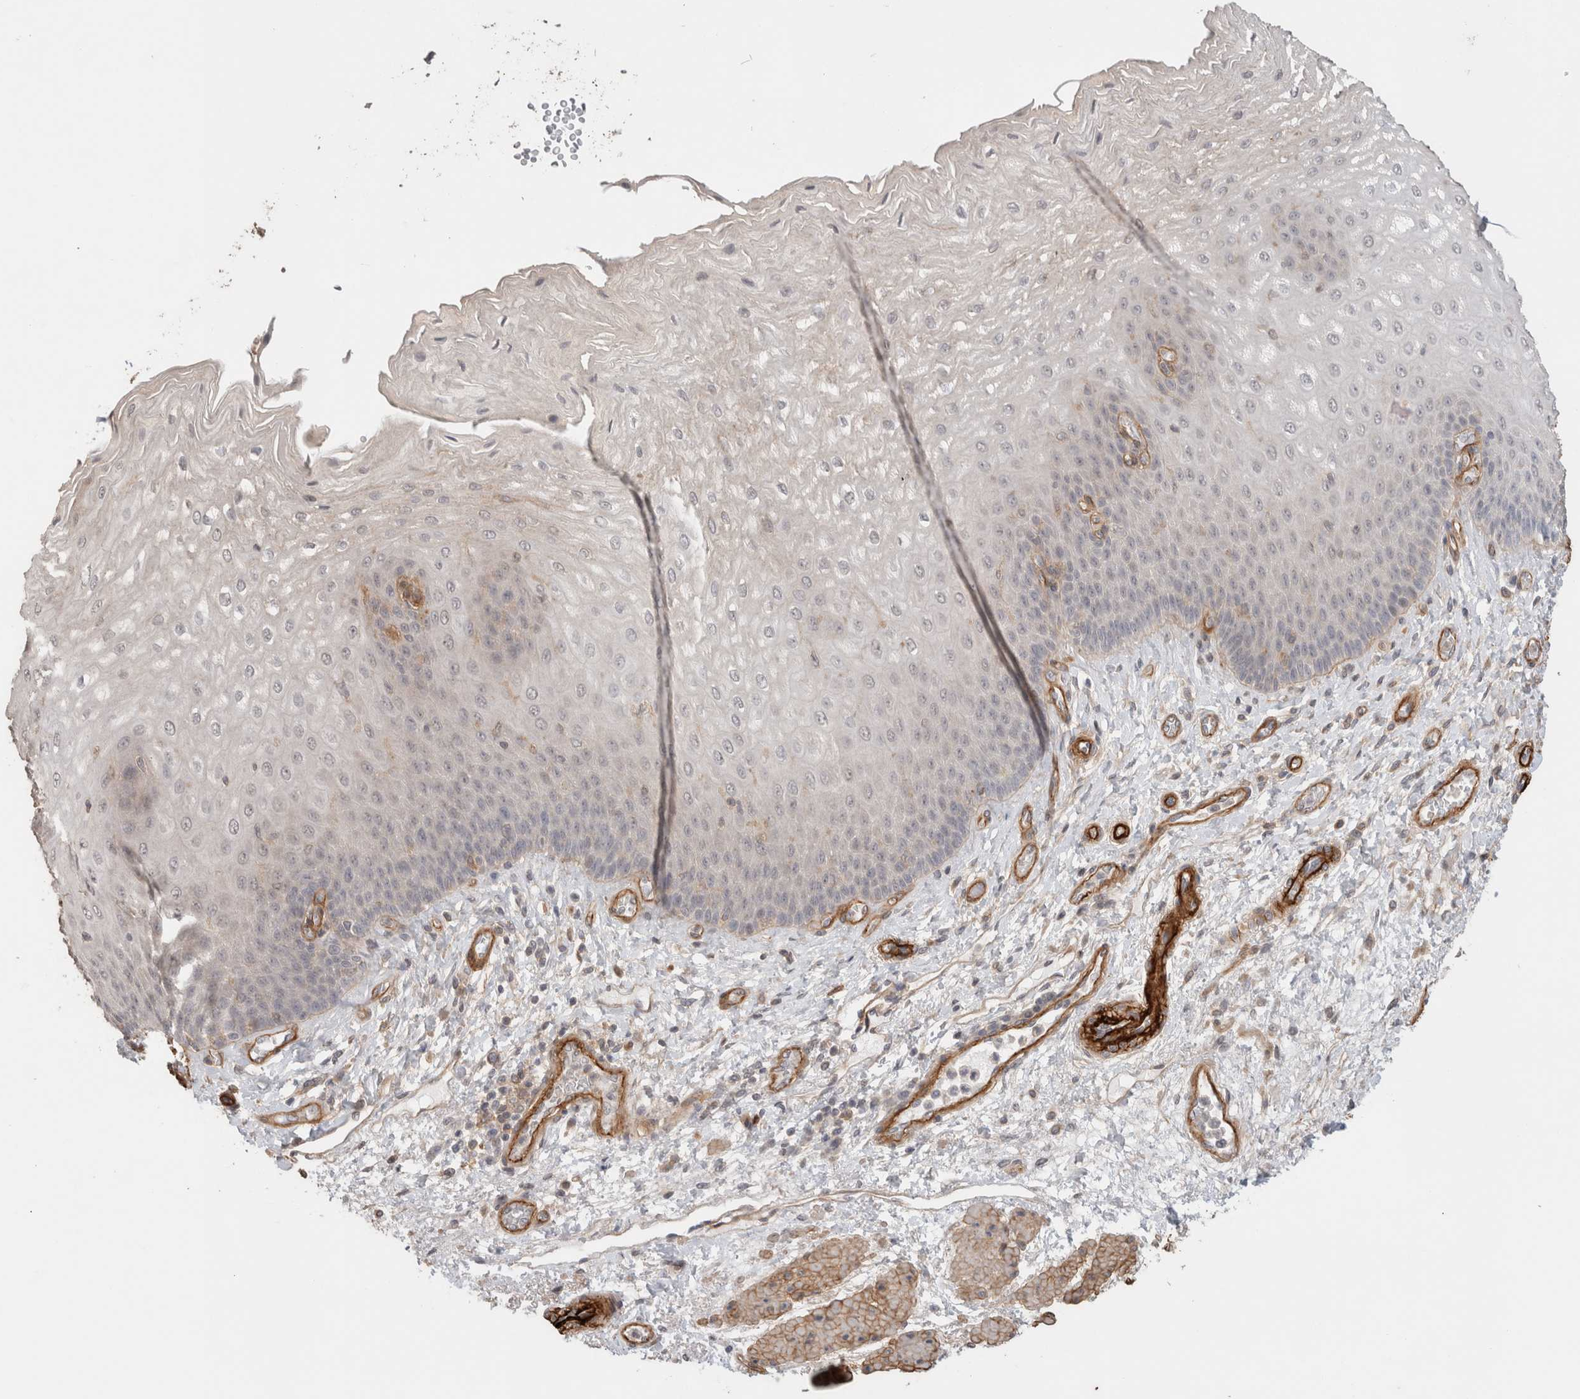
{"staining": {"intensity": "weak", "quantity": "<25%", "location": "cytoplasmic/membranous"}, "tissue": "esophagus", "cell_type": "Squamous epithelial cells", "image_type": "normal", "snomed": [{"axis": "morphology", "description": "Normal tissue, NOS"}, {"axis": "topography", "description": "Esophagus"}], "caption": "Immunohistochemistry of unremarkable human esophagus demonstrates no staining in squamous epithelial cells. (Immunohistochemistry (ihc), brightfield microscopy, high magnification).", "gene": "HSPG2", "patient": {"sex": "male", "age": 54}}